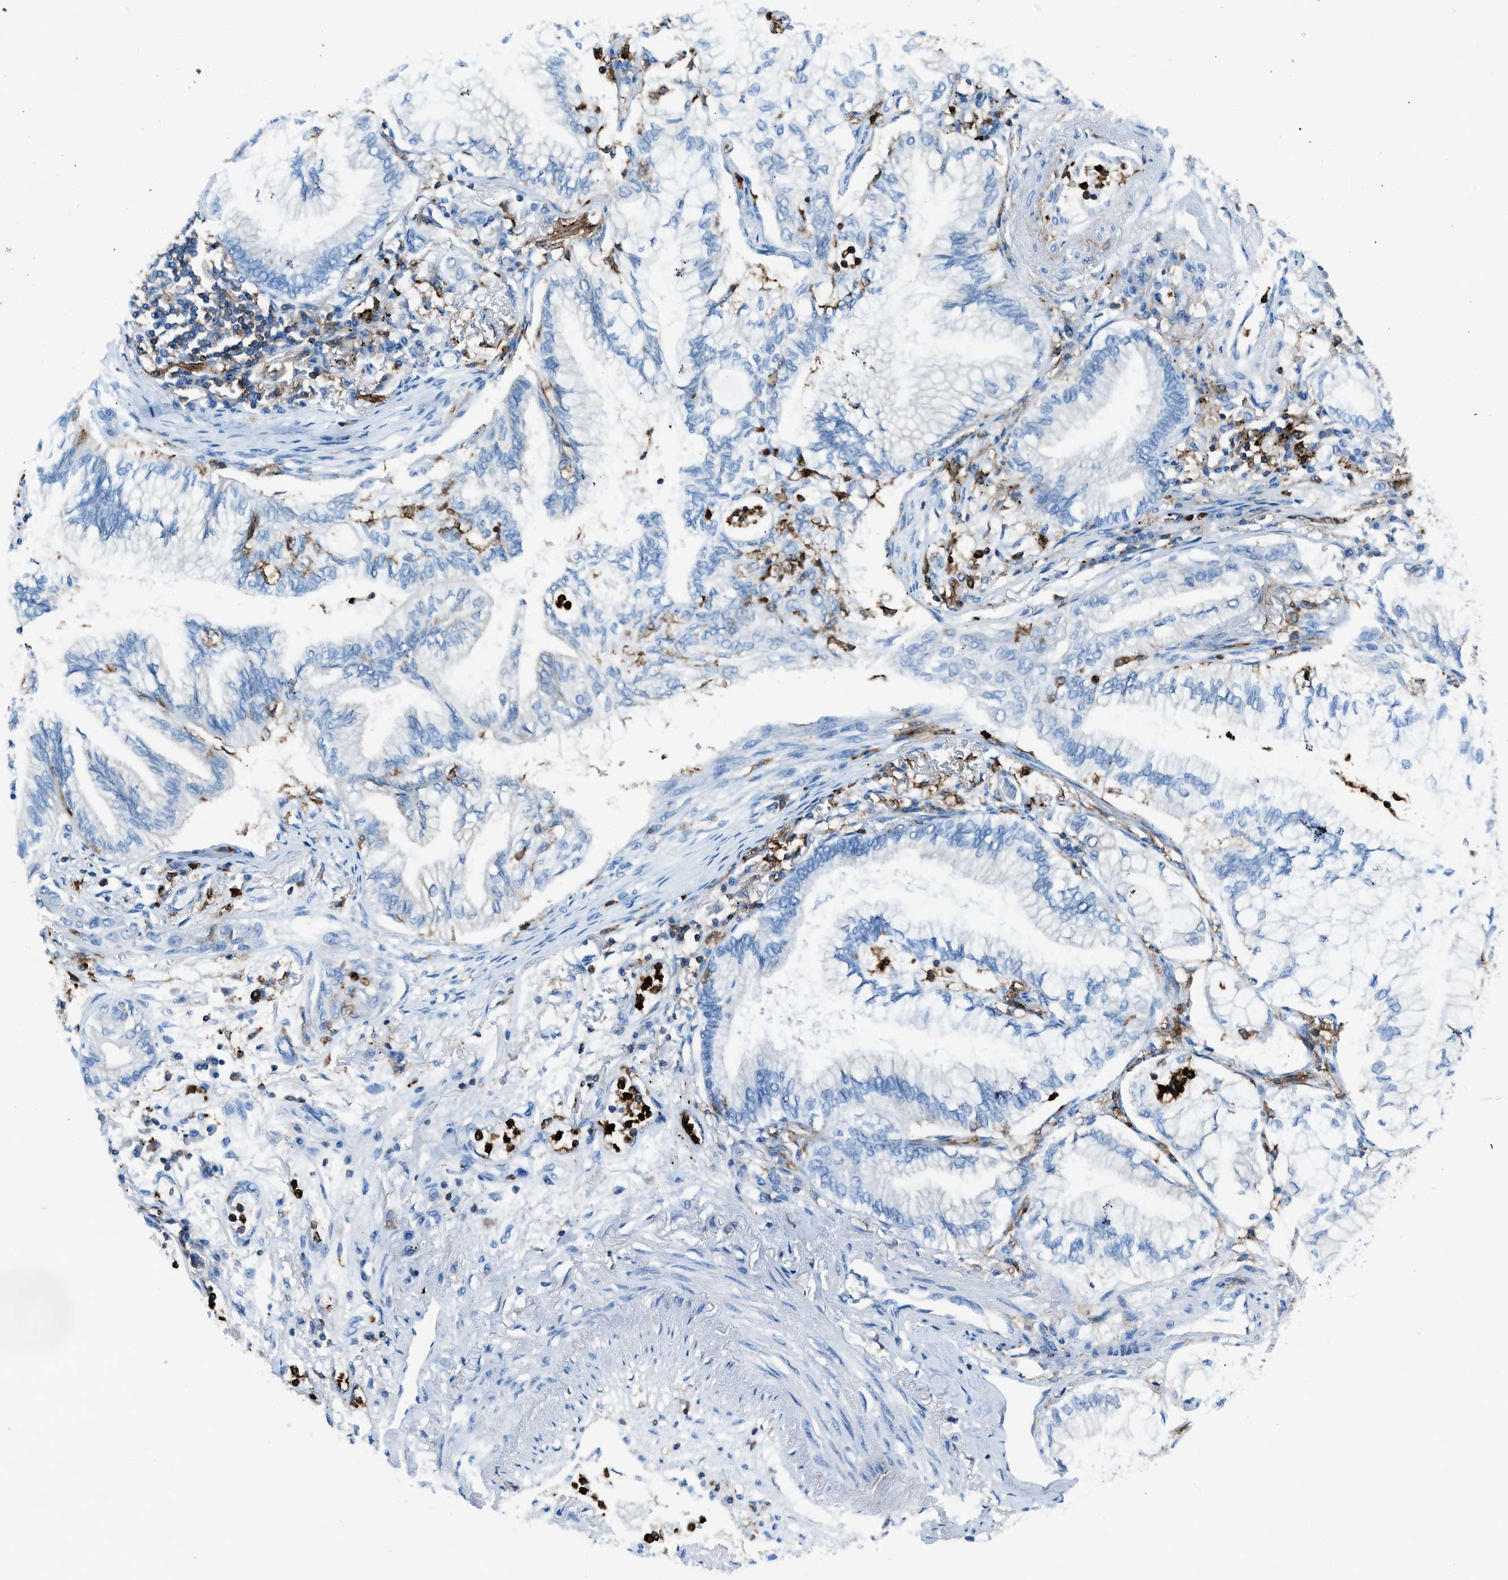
{"staining": {"intensity": "negative", "quantity": "none", "location": "none"}, "tissue": "lung cancer", "cell_type": "Tumor cells", "image_type": "cancer", "snomed": [{"axis": "morphology", "description": "Normal tissue, NOS"}, {"axis": "morphology", "description": "Adenocarcinoma, NOS"}, {"axis": "topography", "description": "Bronchus"}, {"axis": "topography", "description": "Lung"}], "caption": "This is an immunohistochemistry image of human lung adenocarcinoma. There is no staining in tumor cells.", "gene": "ITGB2", "patient": {"sex": "female", "age": 70}}